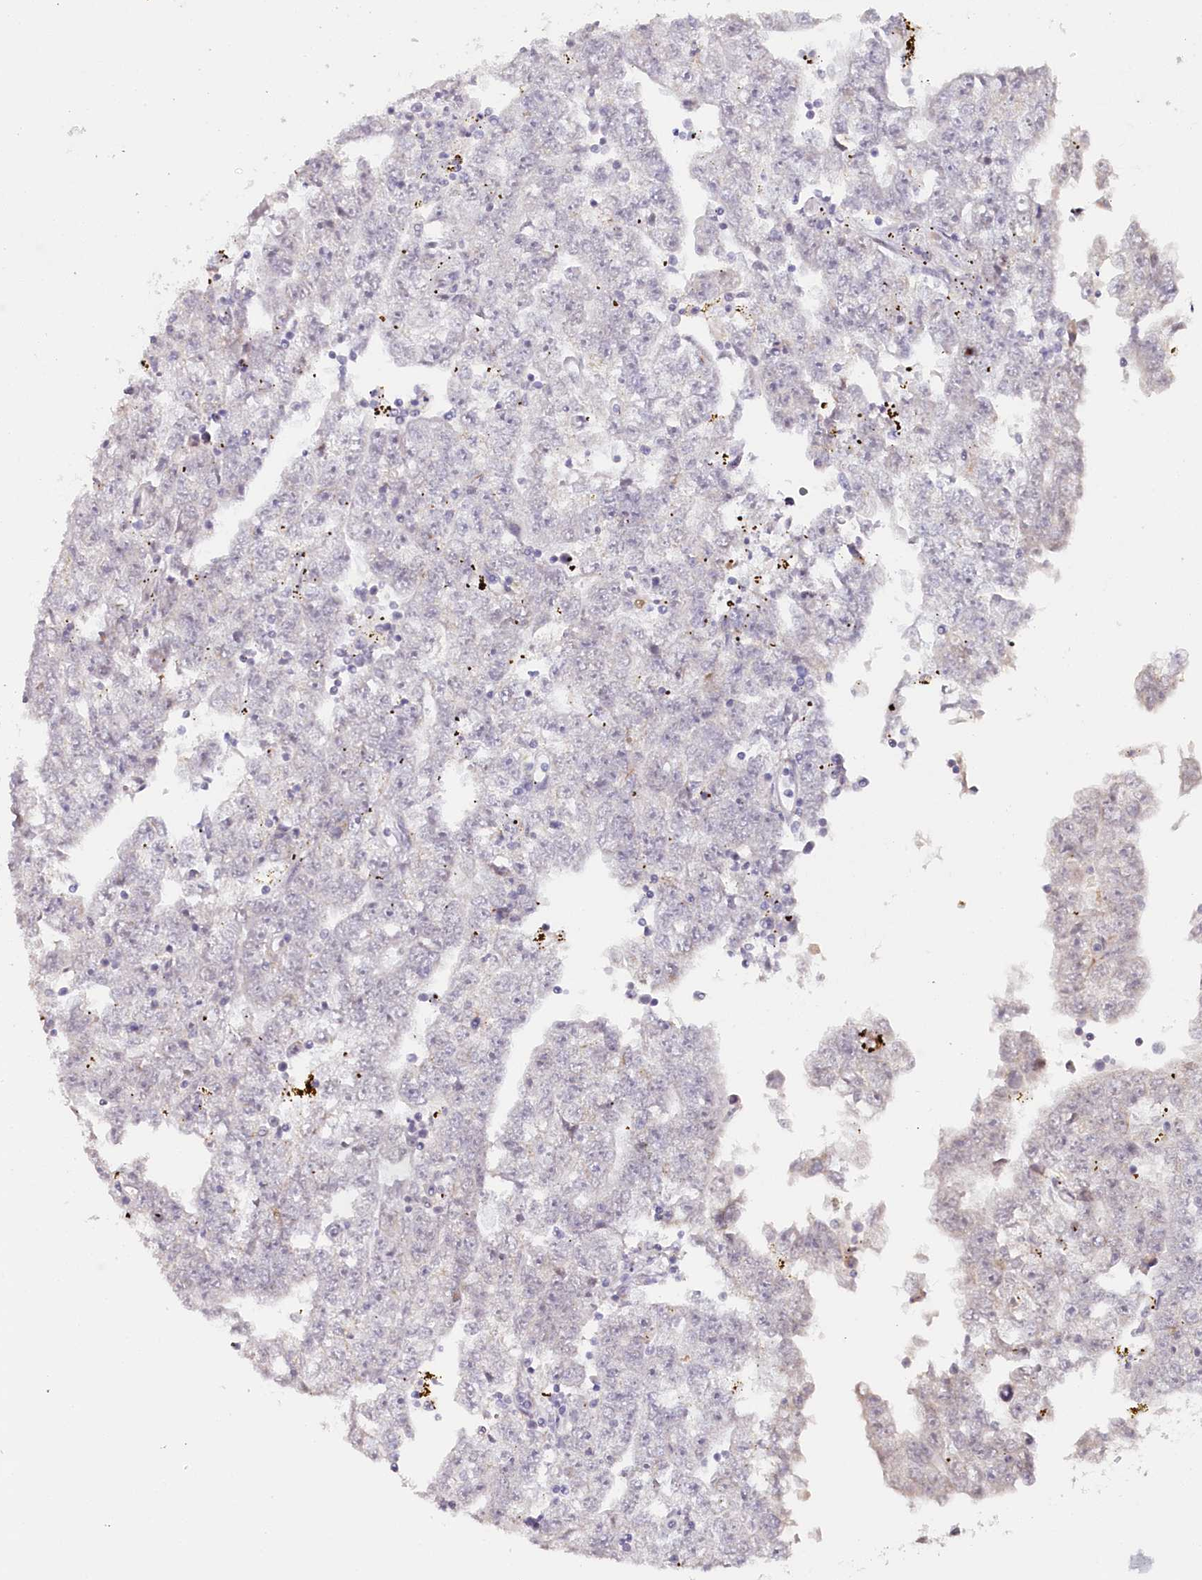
{"staining": {"intensity": "negative", "quantity": "none", "location": "none"}, "tissue": "testis cancer", "cell_type": "Tumor cells", "image_type": "cancer", "snomed": [{"axis": "morphology", "description": "Carcinoma, Embryonal, NOS"}, {"axis": "topography", "description": "Testis"}], "caption": "Immunohistochemistry (IHC) image of testis cancer stained for a protein (brown), which reveals no staining in tumor cells.", "gene": "HPD", "patient": {"sex": "male", "age": 25}}